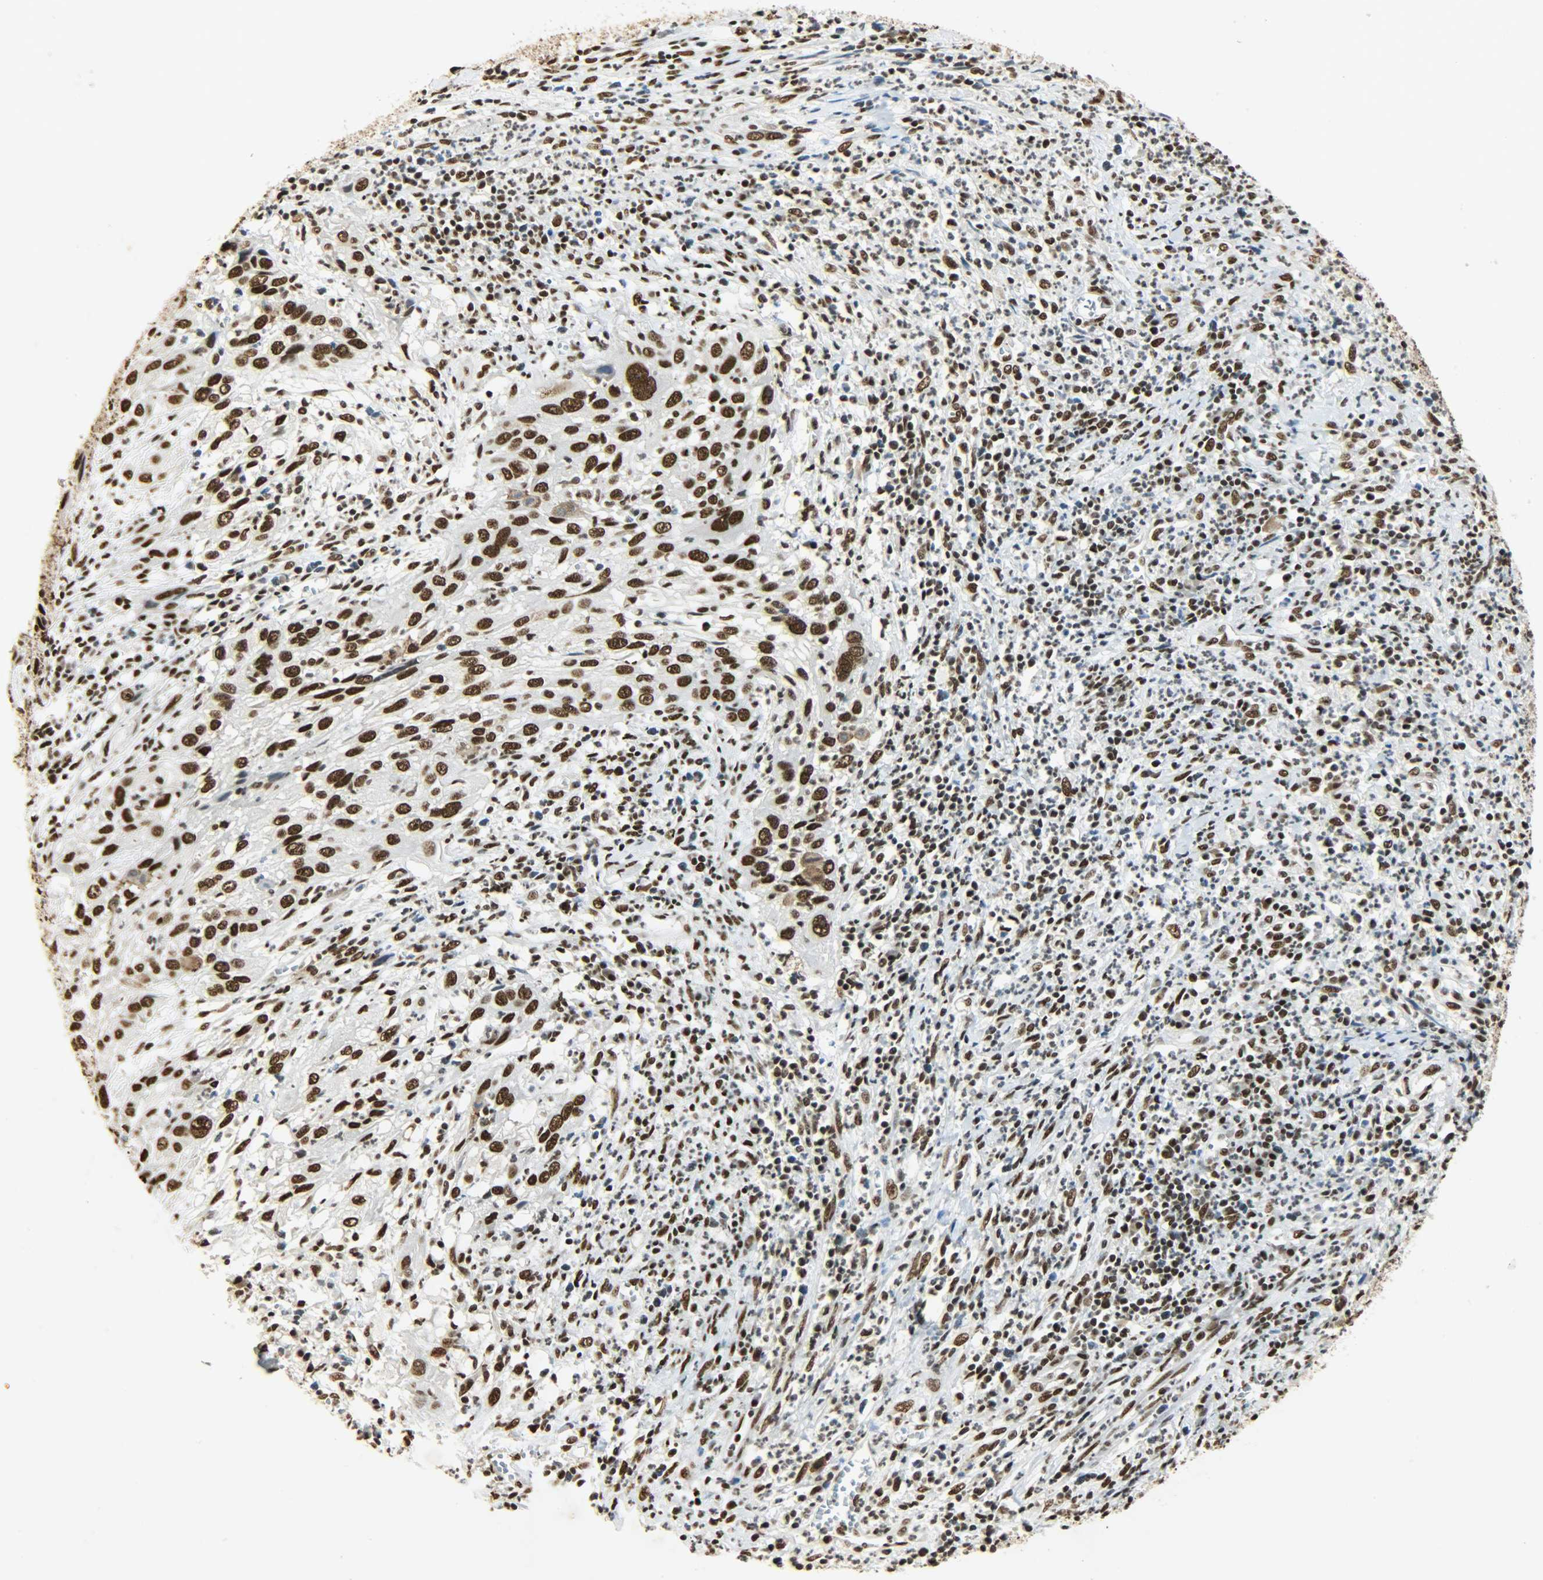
{"staining": {"intensity": "strong", "quantity": ">75%", "location": "nuclear"}, "tissue": "cervical cancer", "cell_type": "Tumor cells", "image_type": "cancer", "snomed": [{"axis": "morphology", "description": "Squamous cell carcinoma, NOS"}, {"axis": "topography", "description": "Cervix"}], "caption": "The photomicrograph displays staining of cervical cancer, revealing strong nuclear protein expression (brown color) within tumor cells. The staining is performed using DAB (3,3'-diaminobenzidine) brown chromogen to label protein expression. The nuclei are counter-stained blue using hematoxylin.", "gene": "KHDRBS1", "patient": {"sex": "female", "age": 32}}